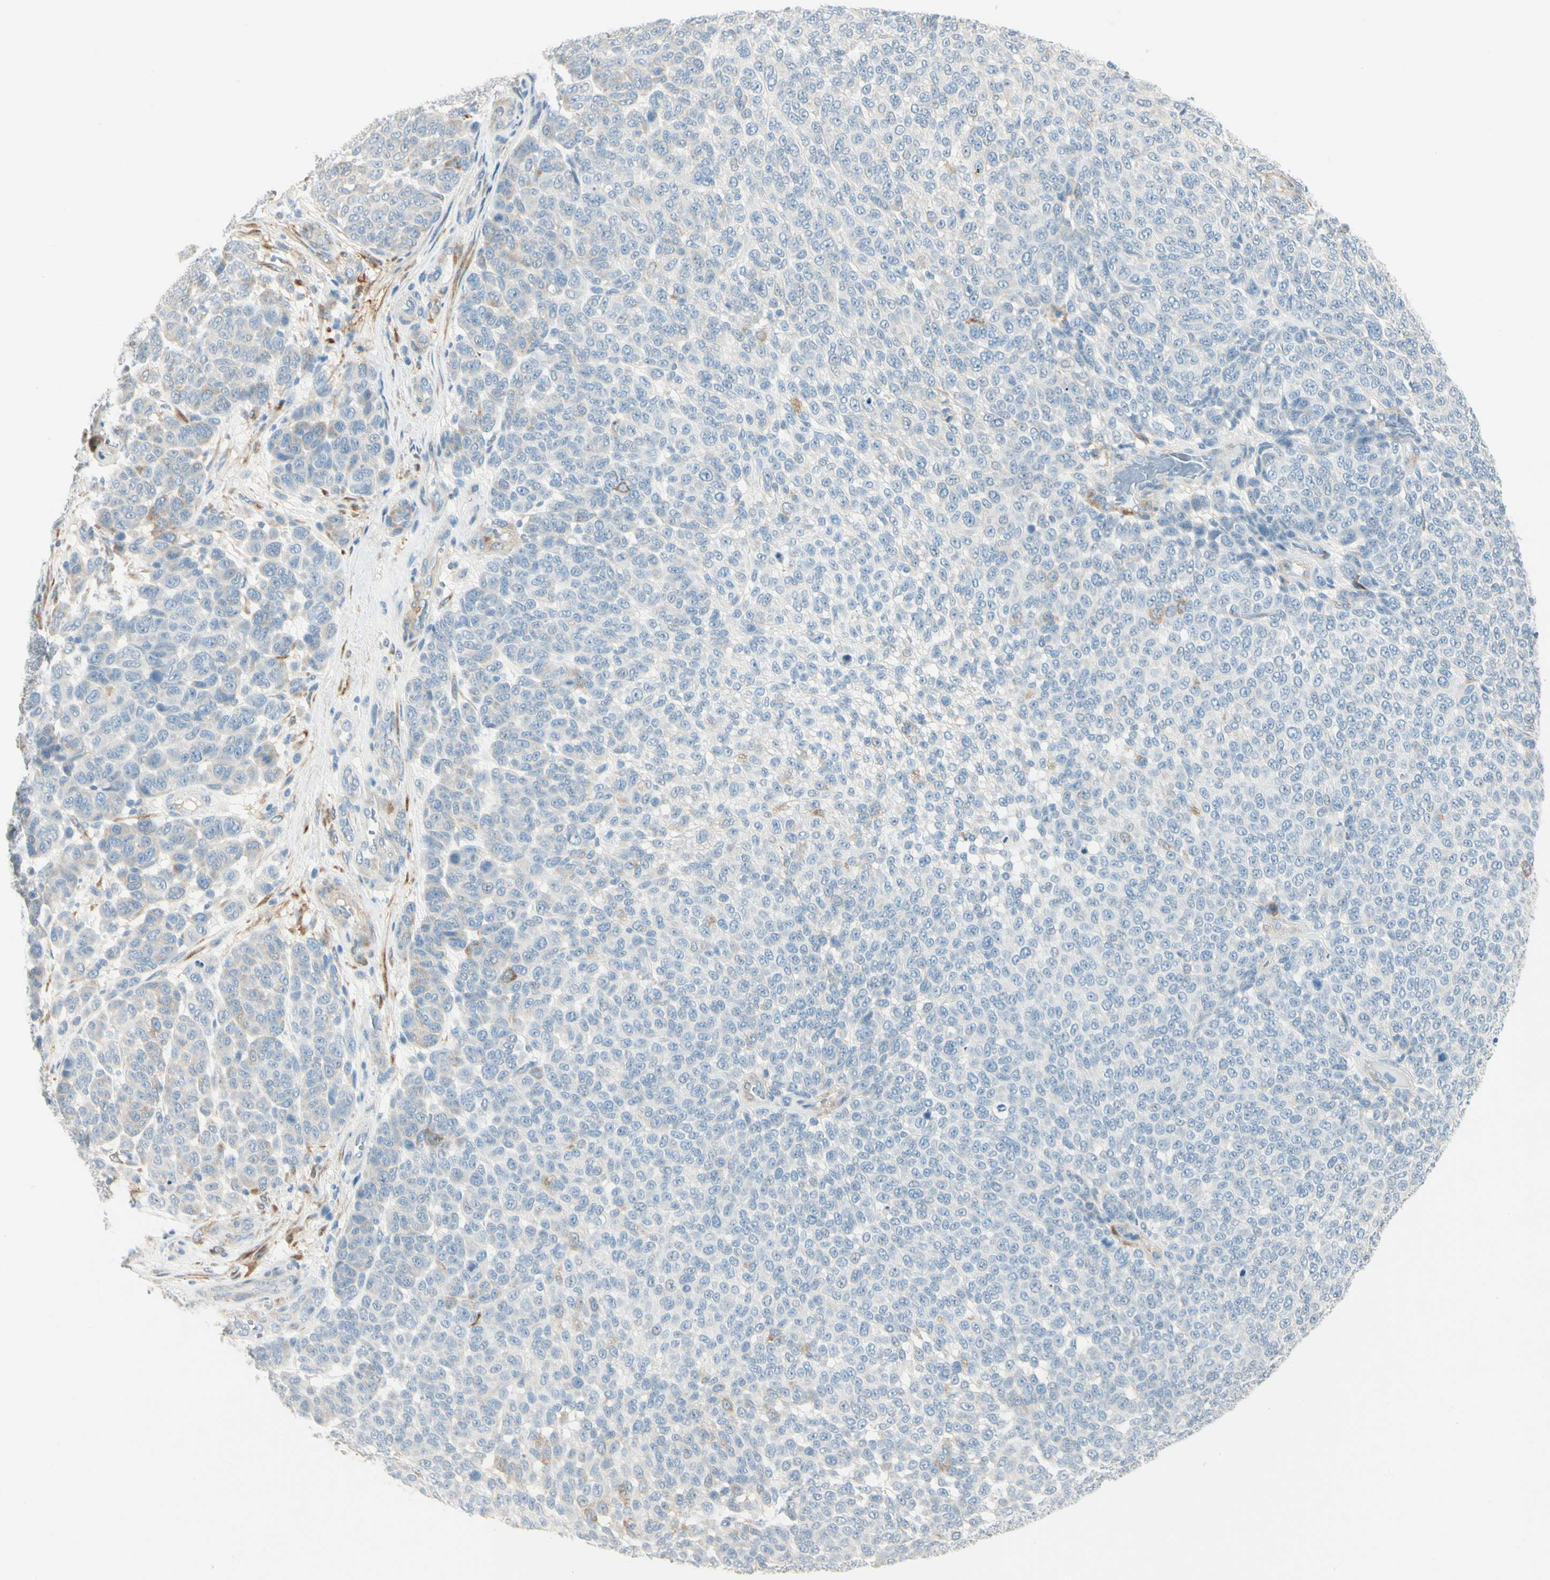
{"staining": {"intensity": "negative", "quantity": "none", "location": "none"}, "tissue": "melanoma", "cell_type": "Tumor cells", "image_type": "cancer", "snomed": [{"axis": "morphology", "description": "Malignant melanoma, NOS"}, {"axis": "topography", "description": "Skin"}], "caption": "Tumor cells are negative for protein expression in human malignant melanoma. (IHC, brightfield microscopy, high magnification).", "gene": "AMPH", "patient": {"sex": "male", "age": 59}}